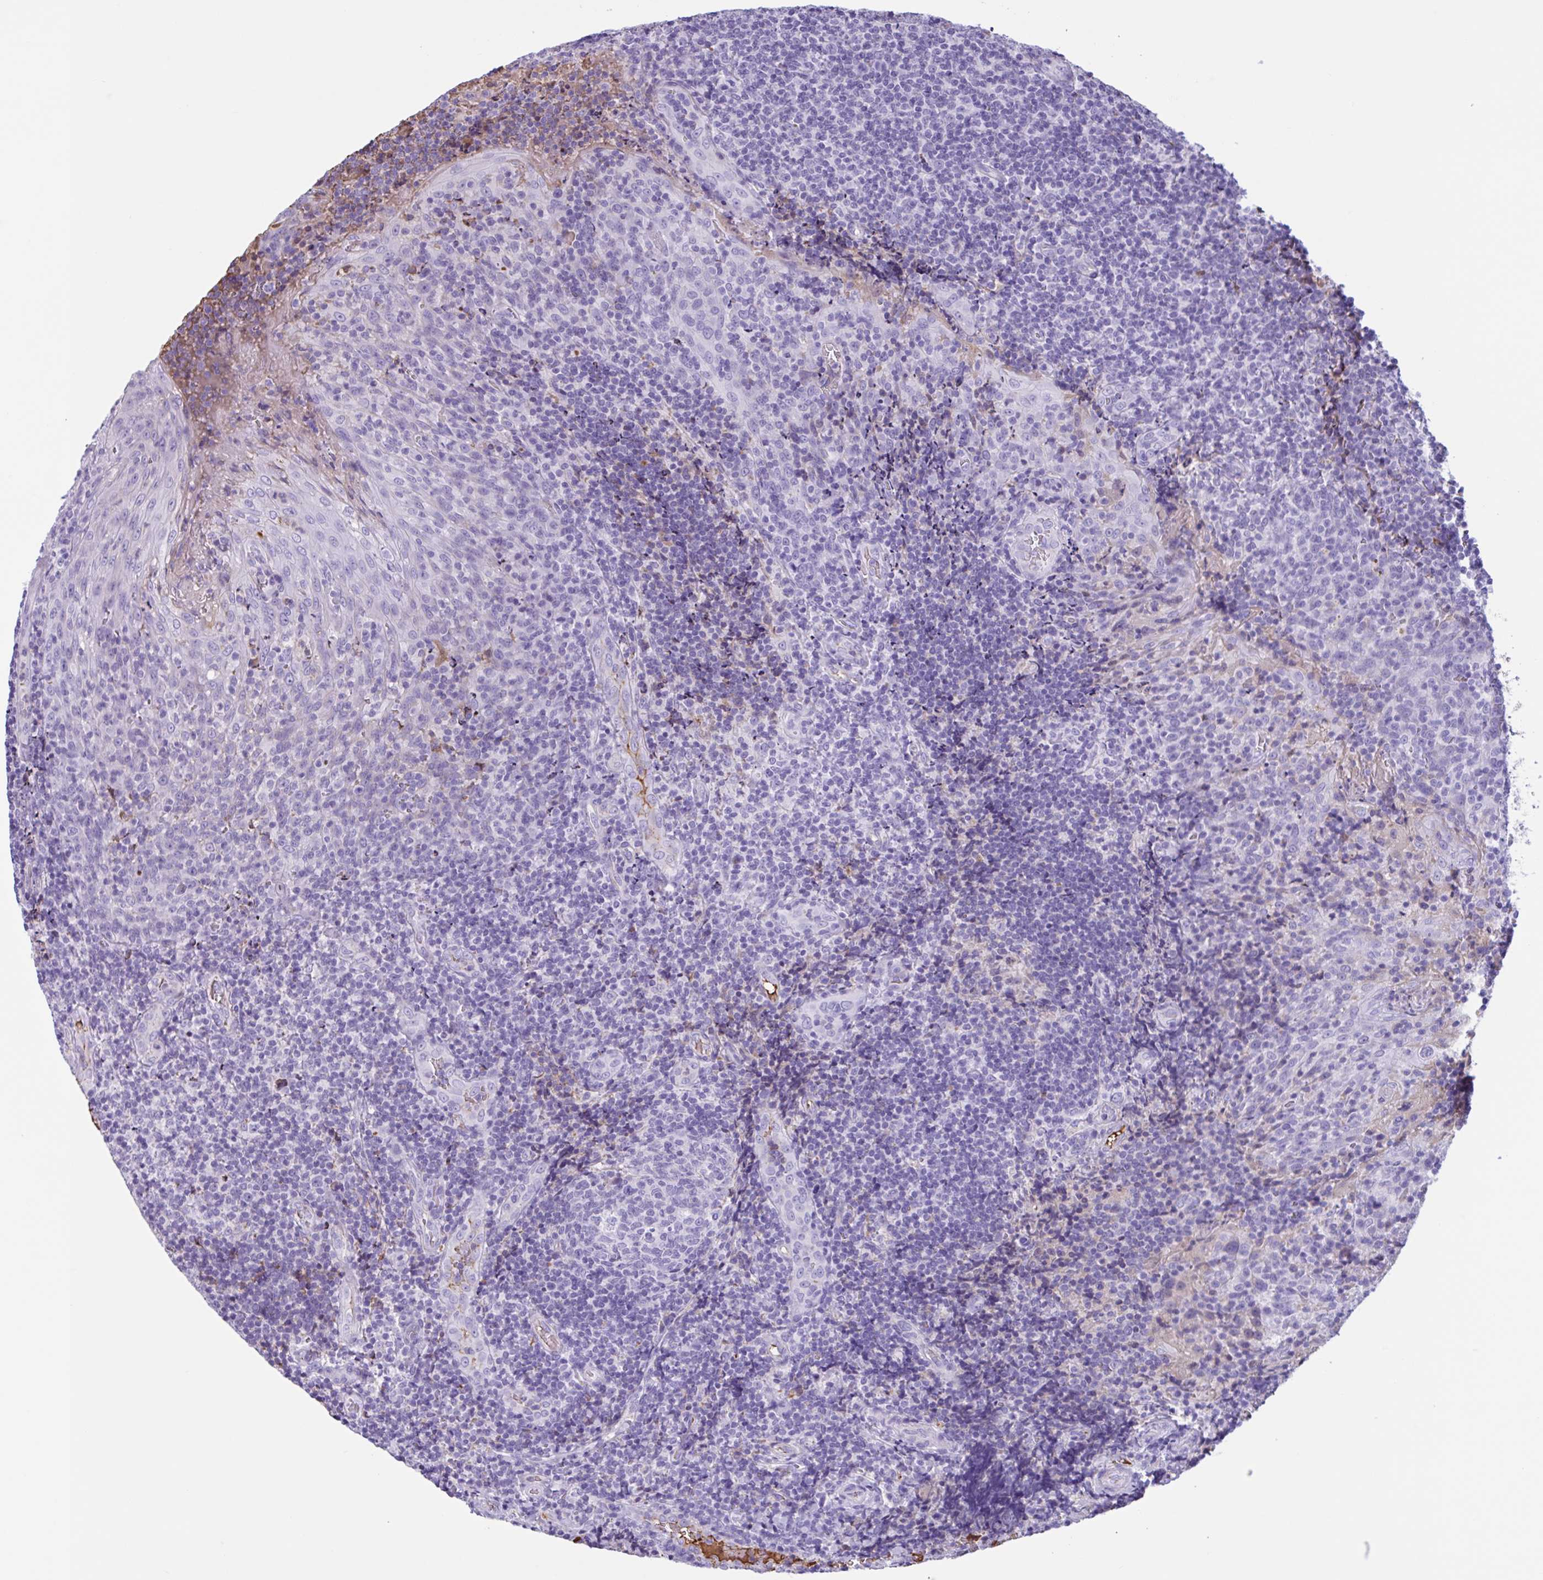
{"staining": {"intensity": "negative", "quantity": "none", "location": "none"}, "tissue": "tonsil", "cell_type": "Germinal center cells", "image_type": "normal", "snomed": [{"axis": "morphology", "description": "Normal tissue, NOS"}, {"axis": "topography", "description": "Tonsil"}], "caption": "Immunohistochemistry (IHC) histopathology image of normal tonsil: tonsil stained with DAB exhibits no significant protein positivity in germinal center cells.", "gene": "LARGE2", "patient": {"sex": "male", "age": 17}}